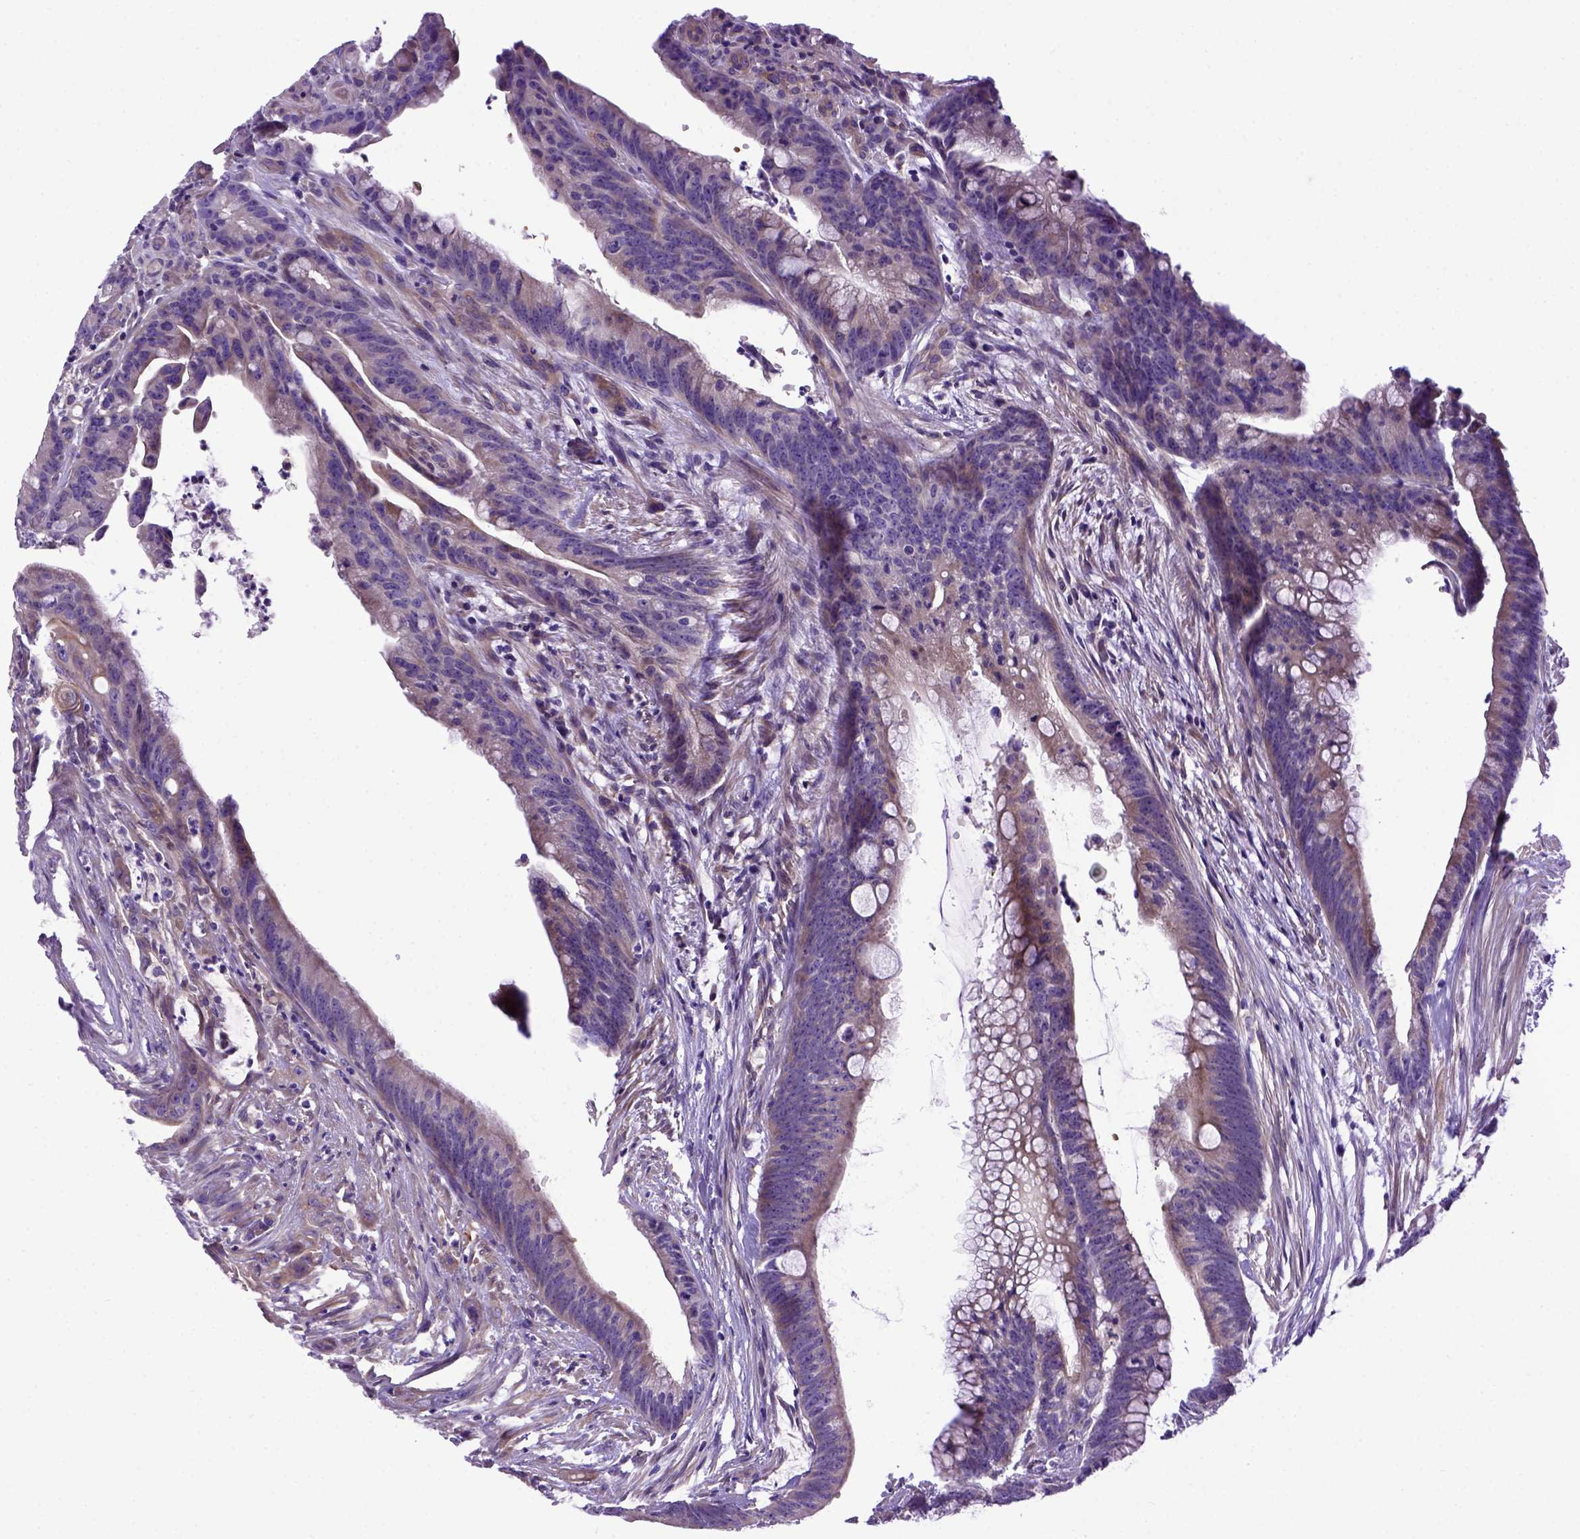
{"staining": {"intensity": "weak", "quantity": "<25%", "location": "cytoplasmic/membranous"}, "tissue": "colorectal cancer", "cell_type": "Tumor cells", "image_type": "cancer", "snomed": [{"axis": "morphology", "description": "Adenocarcinoma, NOS"}, {"axis": "topography", "description": "Colon"}], "caption": "Colorectal cancer was stained to show a protein in brown. There is no significant expression in tumor cells.", "gene": "ADAM12", "patient": {"sex": "male", "age": 62}}